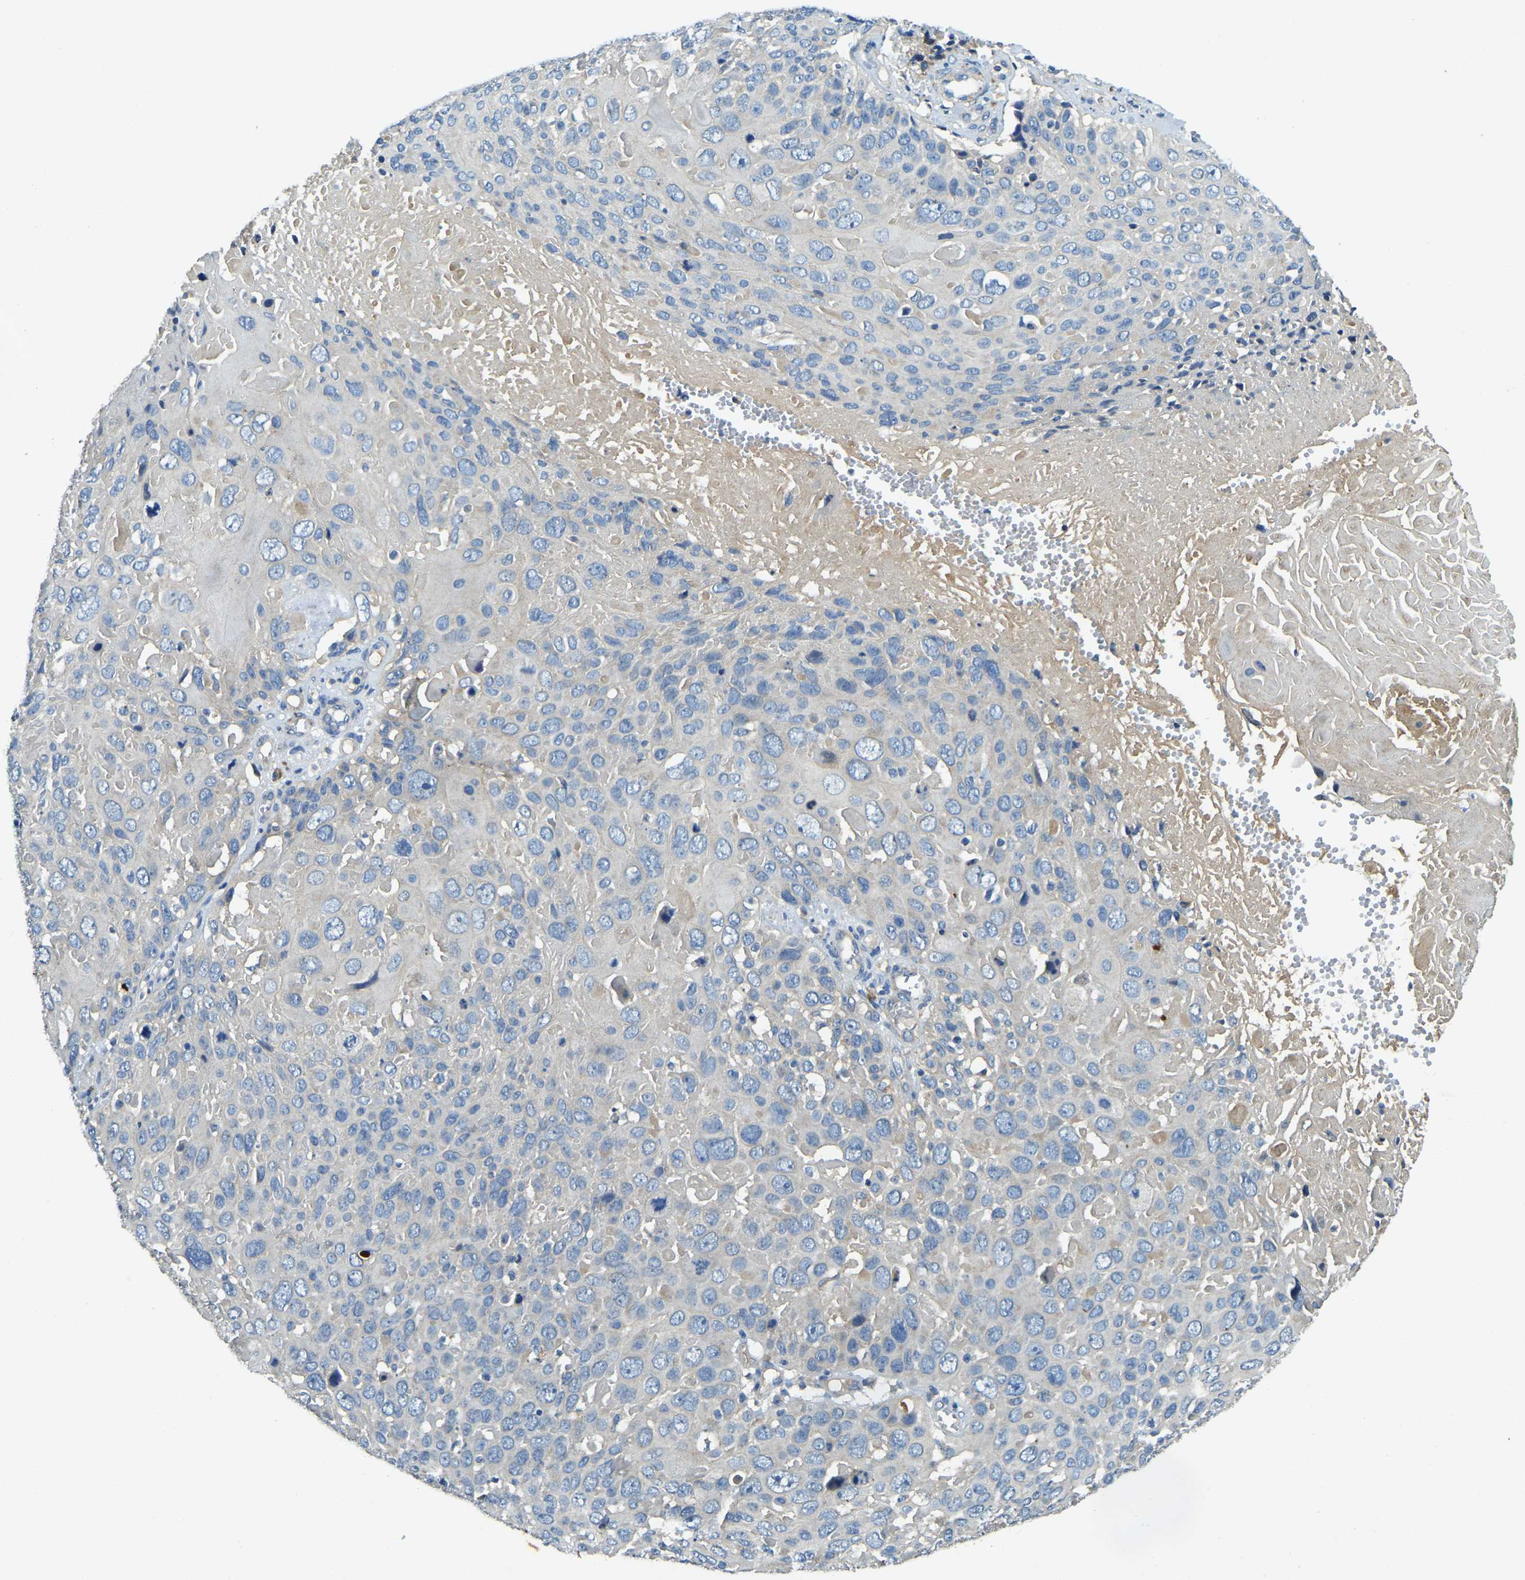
{"staining": {"intensity": "negative", "quantity": "none", "location": "none"}, "tissue": "cervical cancer", "cell_type": "Tumor cells", "image_type": "cancer", "snomed": [{"axis": "morphology", "description": "Squamous cell carcinoma, NOS"}, {"axis": "topography", "description": "Cervix"}], "caption": "Tumor cells are negative for brown protein staining in cervical squamous cell carcinoma. (Stains: DAB immunohistochemistry (IHC) with hematoxylin counter stain, Microscopy: brightfield microscopy at high magnification).", "gene": "ATP8B1", "patient": {"sex": "female", "age": 74}}